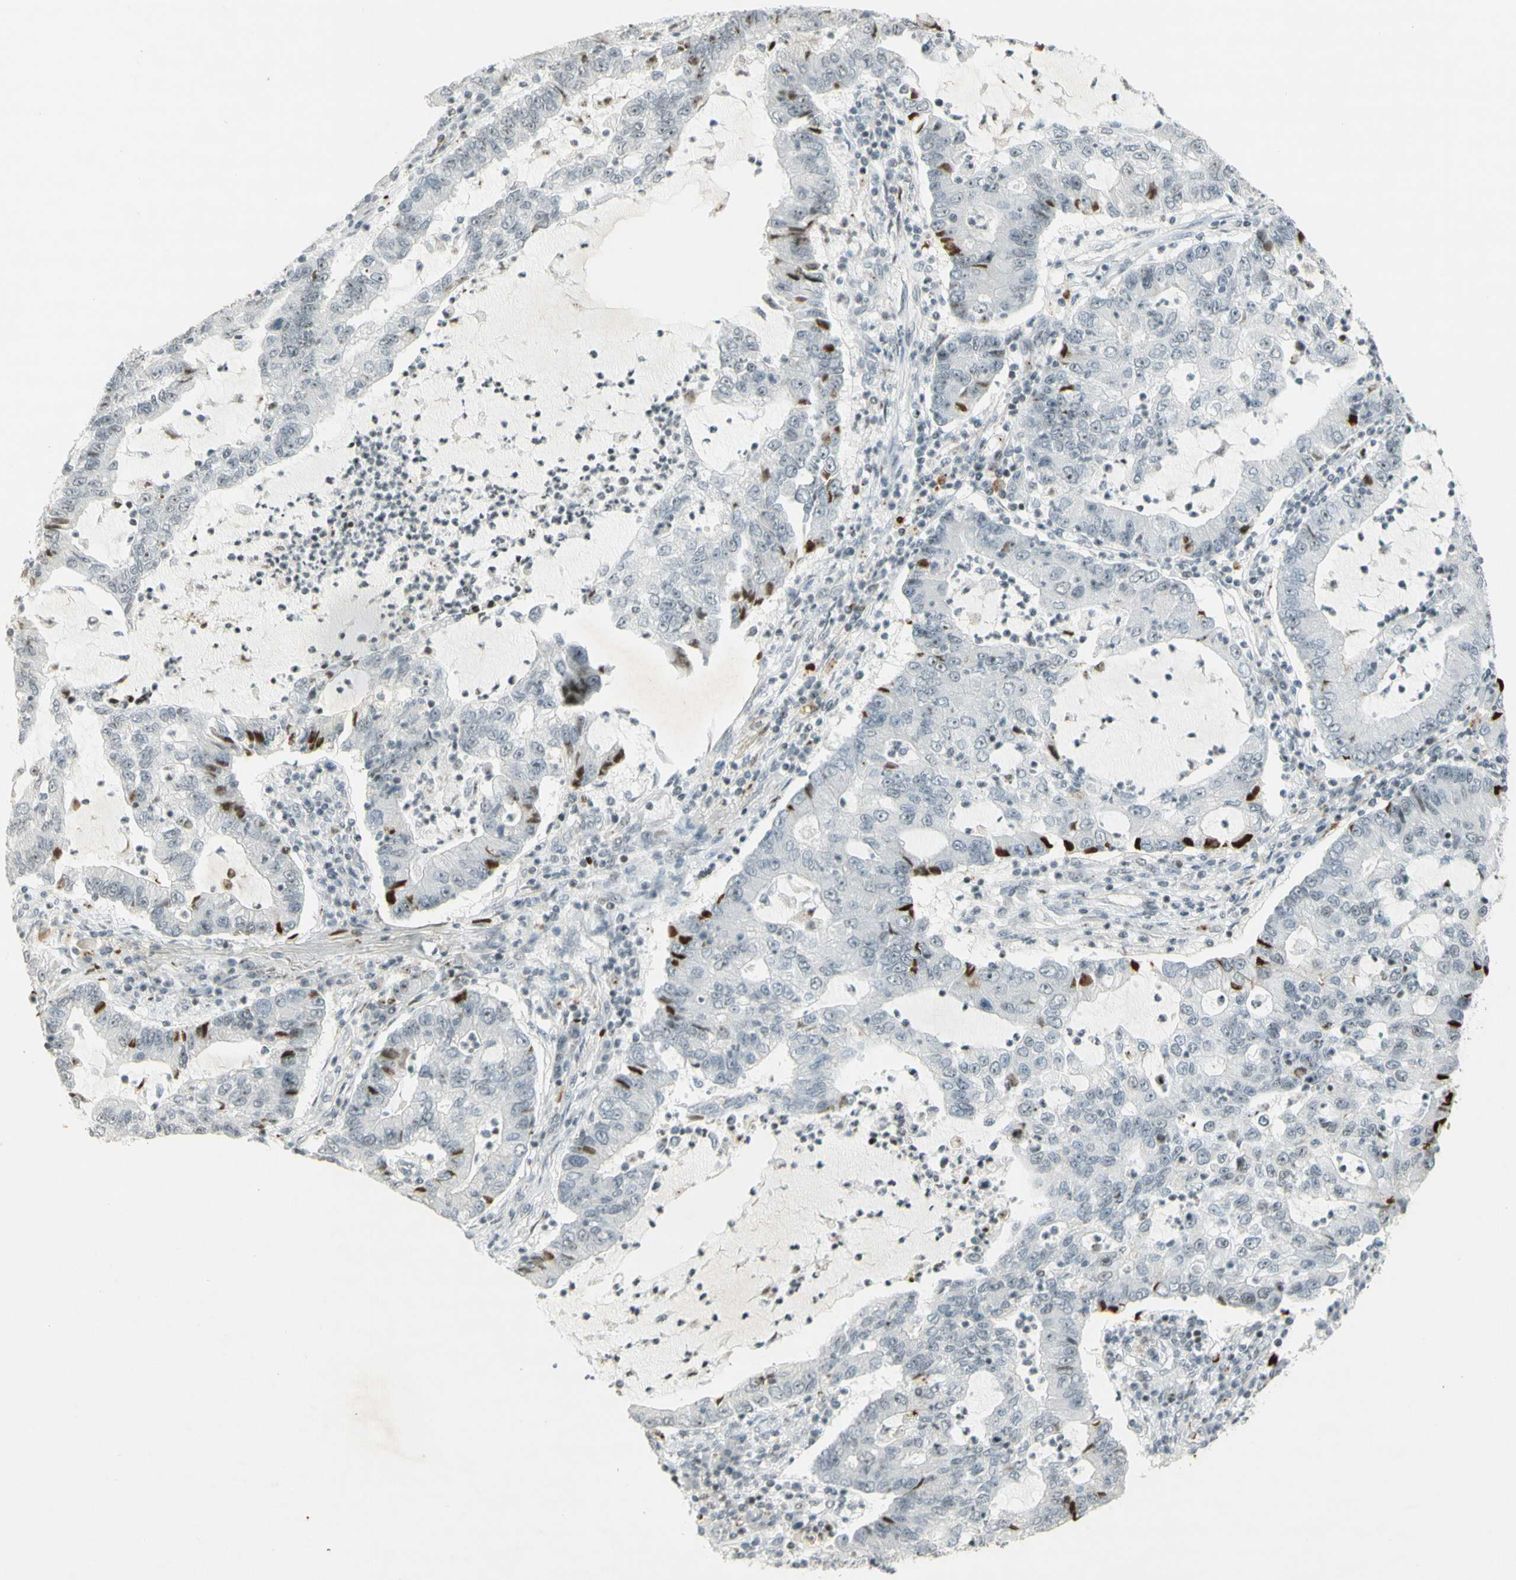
{"staining": {"intensity": "negative", "quantity": "none", "location": "none"}, "tissue": "lung cancer", "cell_type": "Tumor cells", "image_type": "cancer", "snomed": [{"axis": "morphology", "description": "Adenocarcinoma, NOS"}, {"axis": "topography", "description": "Lung"}], "caption": "DAB (3,3'-diaminobenzidine) immunohistochemical staining of lung cancer (adenocarcinoma) shows no significant positivity in tumor cells.", "gene": "IRF1", "patient": {"sex": "female", "age": 51}}